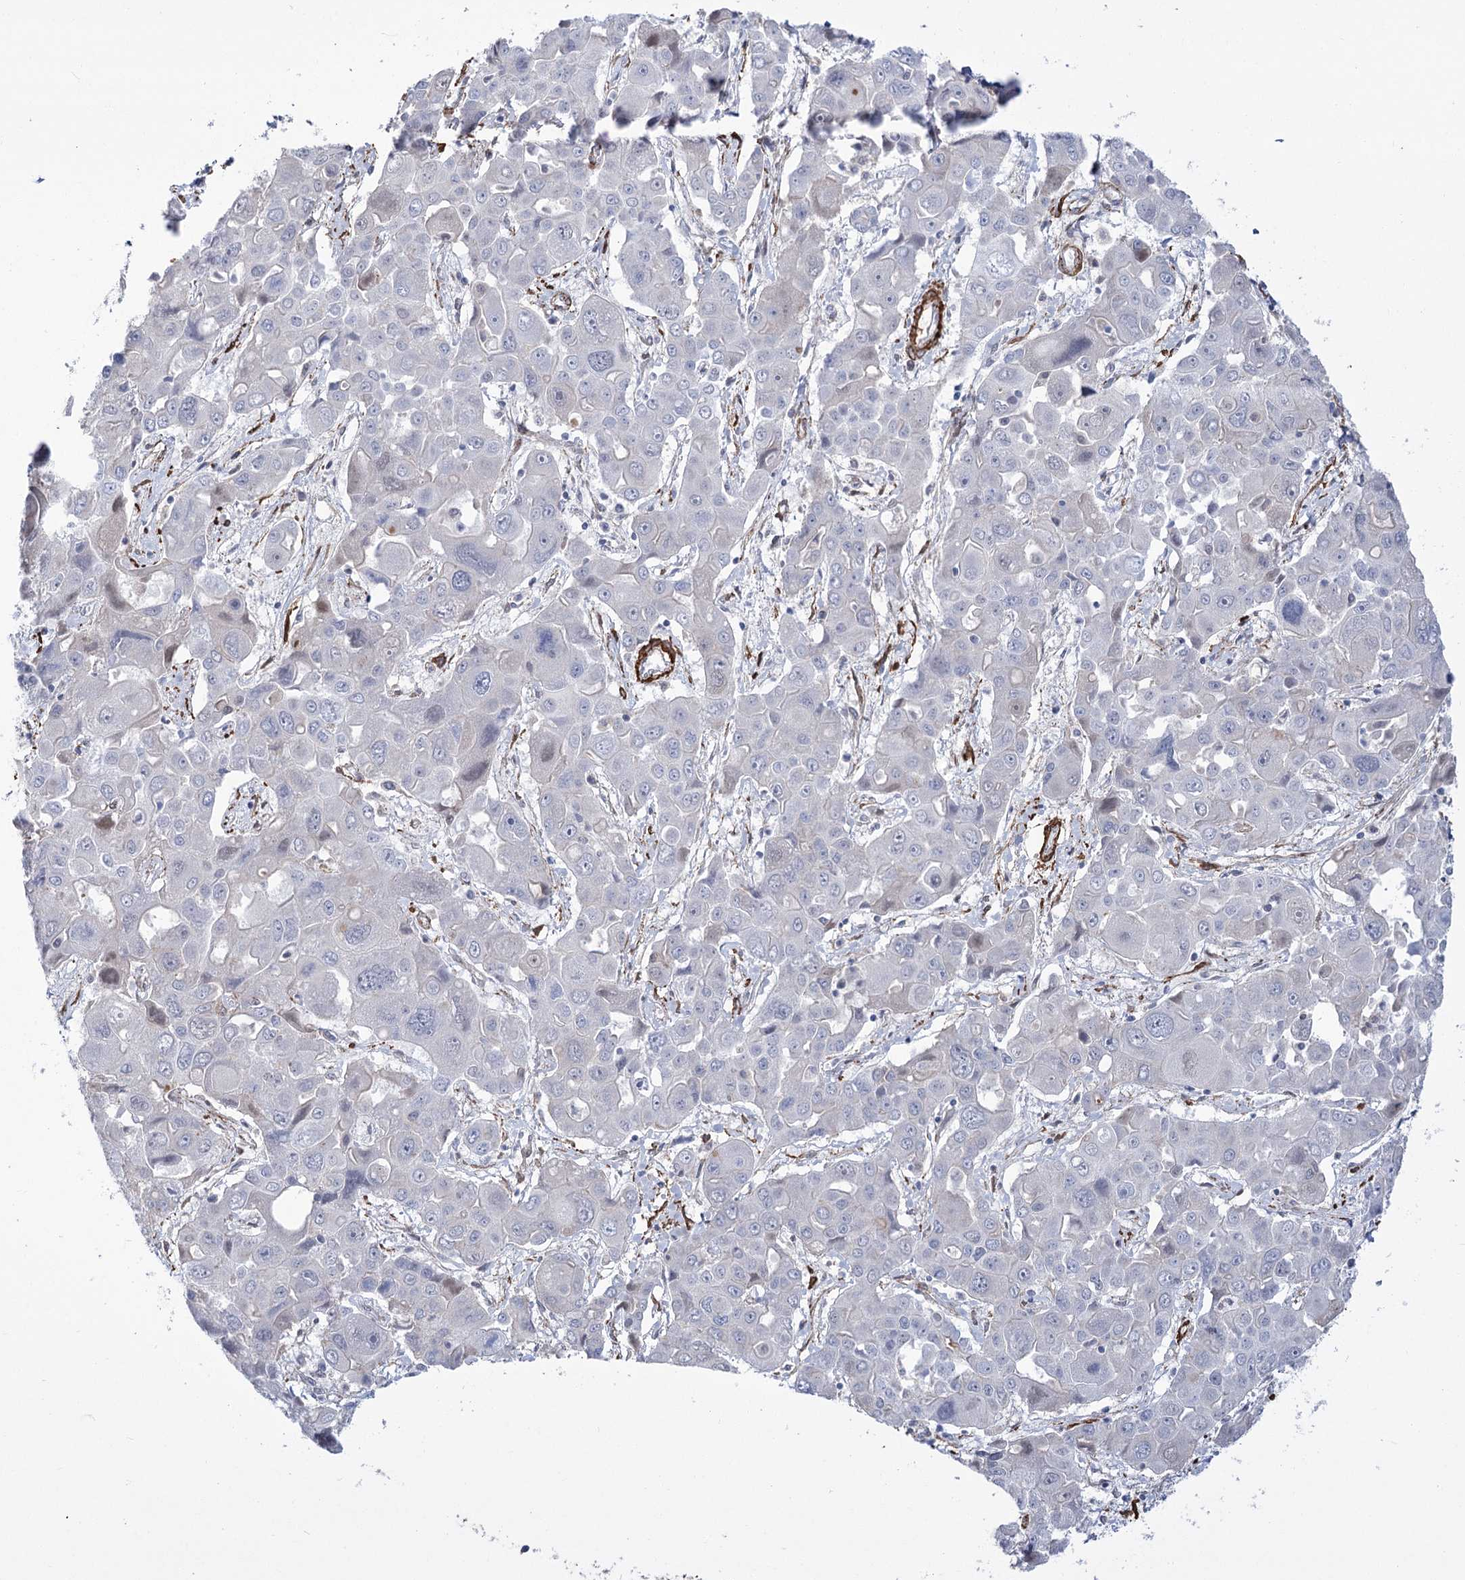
{"staining": {"intensity": "negative", "quantity": "none", "location": "none"}, "tissue": "liver cancer", "cell_type": "Tumor cells", "image_type": "cancer", "snomed": [{"axis": "morphology", "description": "Cholangiocarcinoma"}, {"axis": "topography", "description": "Liver"}], "caption": "An image of human liver cholangiocarcinoma is negative for staining in tumor cells.", "gene": "WASHC3", "patient": {"sex": "male", "age": 67}}